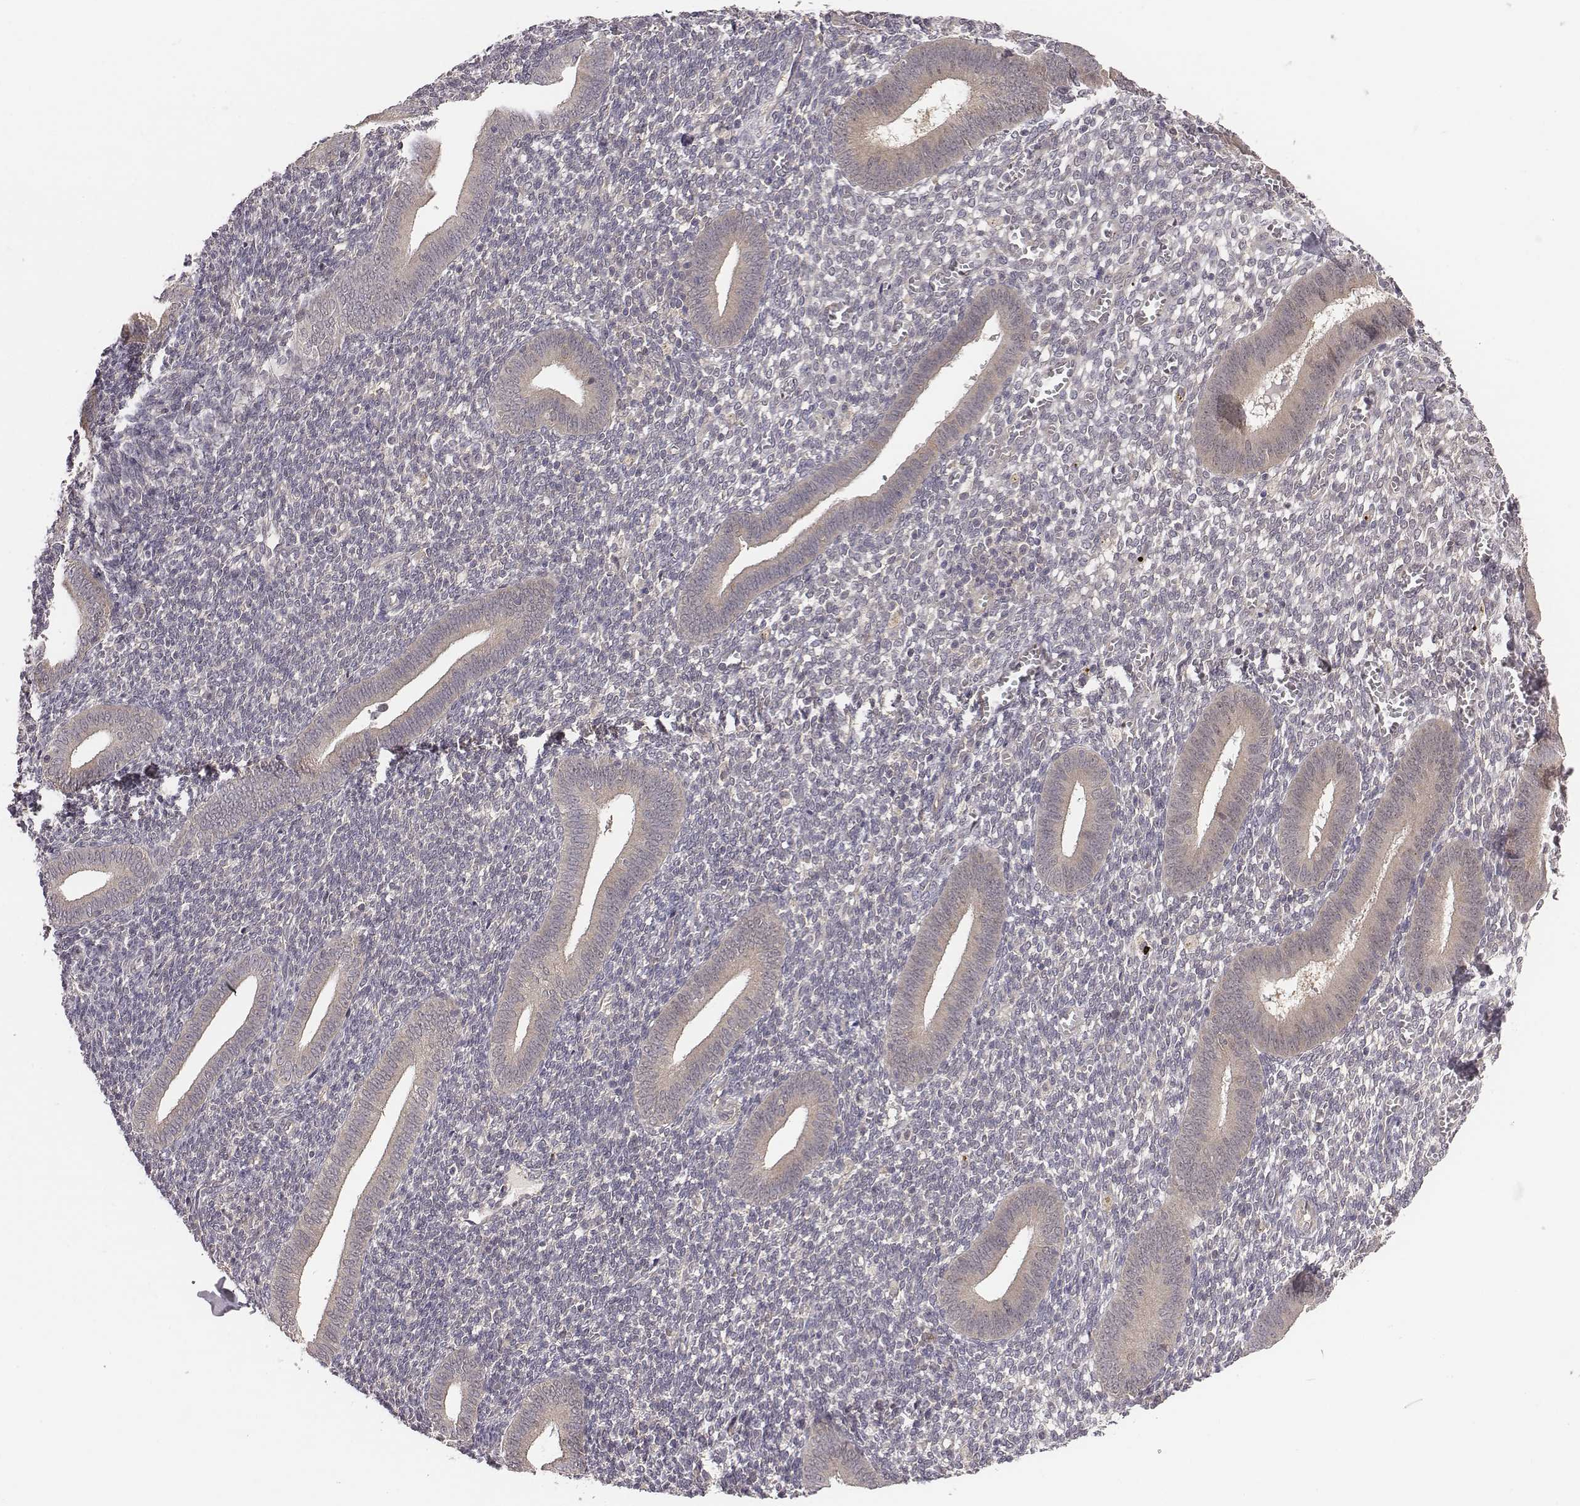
{"staining": {"intensity": "negative", "quantity": "none", "location": "none"}, "tissue": "endometrium", "cell_type": "Cells in endometrial stroma", "image_type": "normal", "snomed": [{"axis": "morphology", "description": "Normal tissue, NOS"}, {"axis": "topography", "description": "Endometrium"}], "caption": "Cells in endometrial stroma show no significant expression in benign endometrium. (Brightfield microscopy of DAB (3,3'-diaminobenzidine) immunohistochemistry at high magnification).", "gene": "SMURF2", "patient": {"sex": "female", "age": 25}}